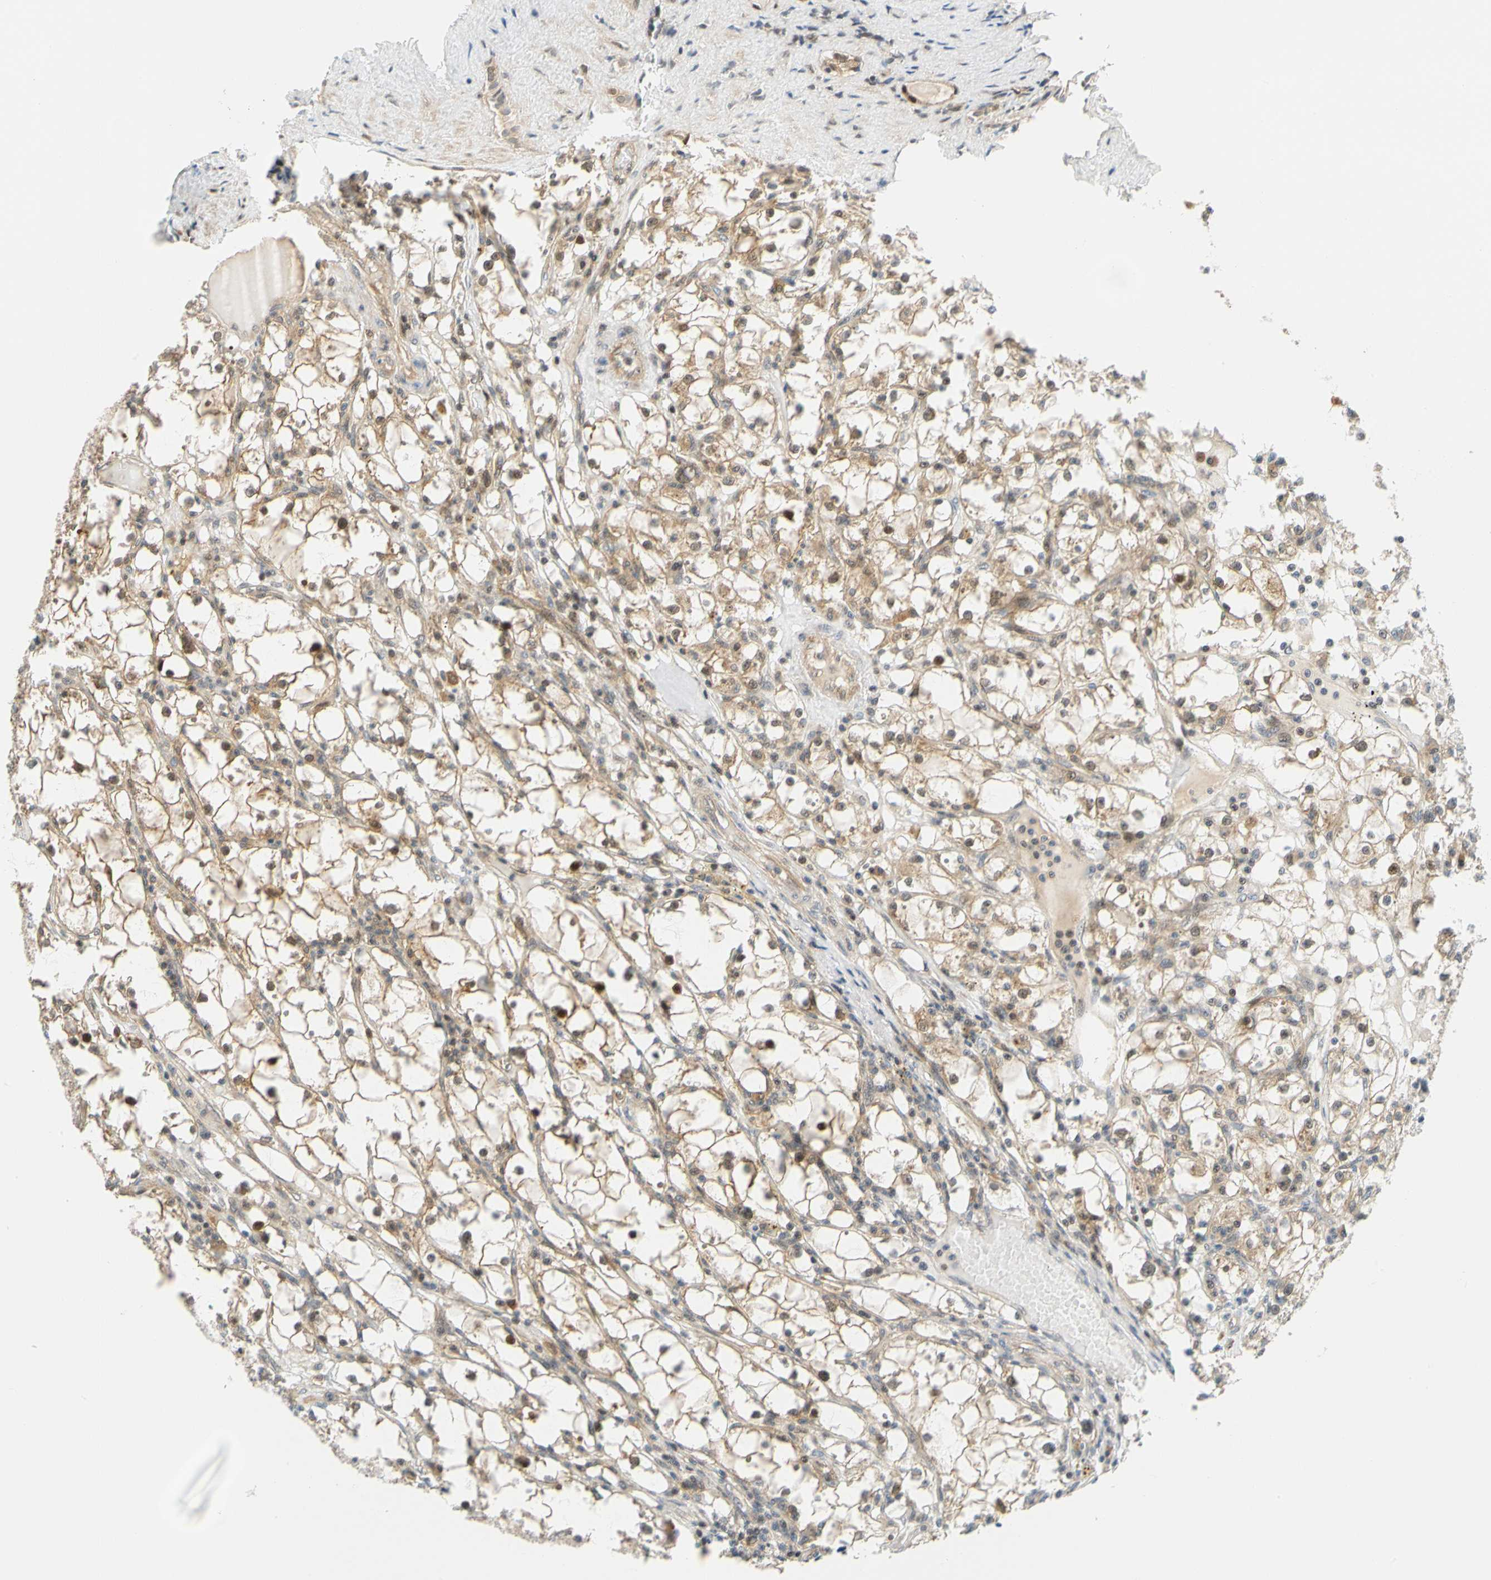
{"staining": {"intensity": "moderate", "quantity": ">75%", "location": "cytoplasmic/membranous"}, "tissue": "renal cancer", "cell_type": "Tumor cells", "image_type": "cancer", "snomed": [{"axis": "morphology", "description": "Adenocarcinoma, NOS"}, {"axis": "topography", "description": "Kidney"}], "caption": "Renal cancer (adenocarcinoma) stained with IHC exhibits moderate cytoplasmic/membranous expression in about >75% of tumor cells. (Brightfield microscopy of DAB IHC at high magnification).", "gene": "MAPK9", "patient": {"sex": "male", "age": 56}}